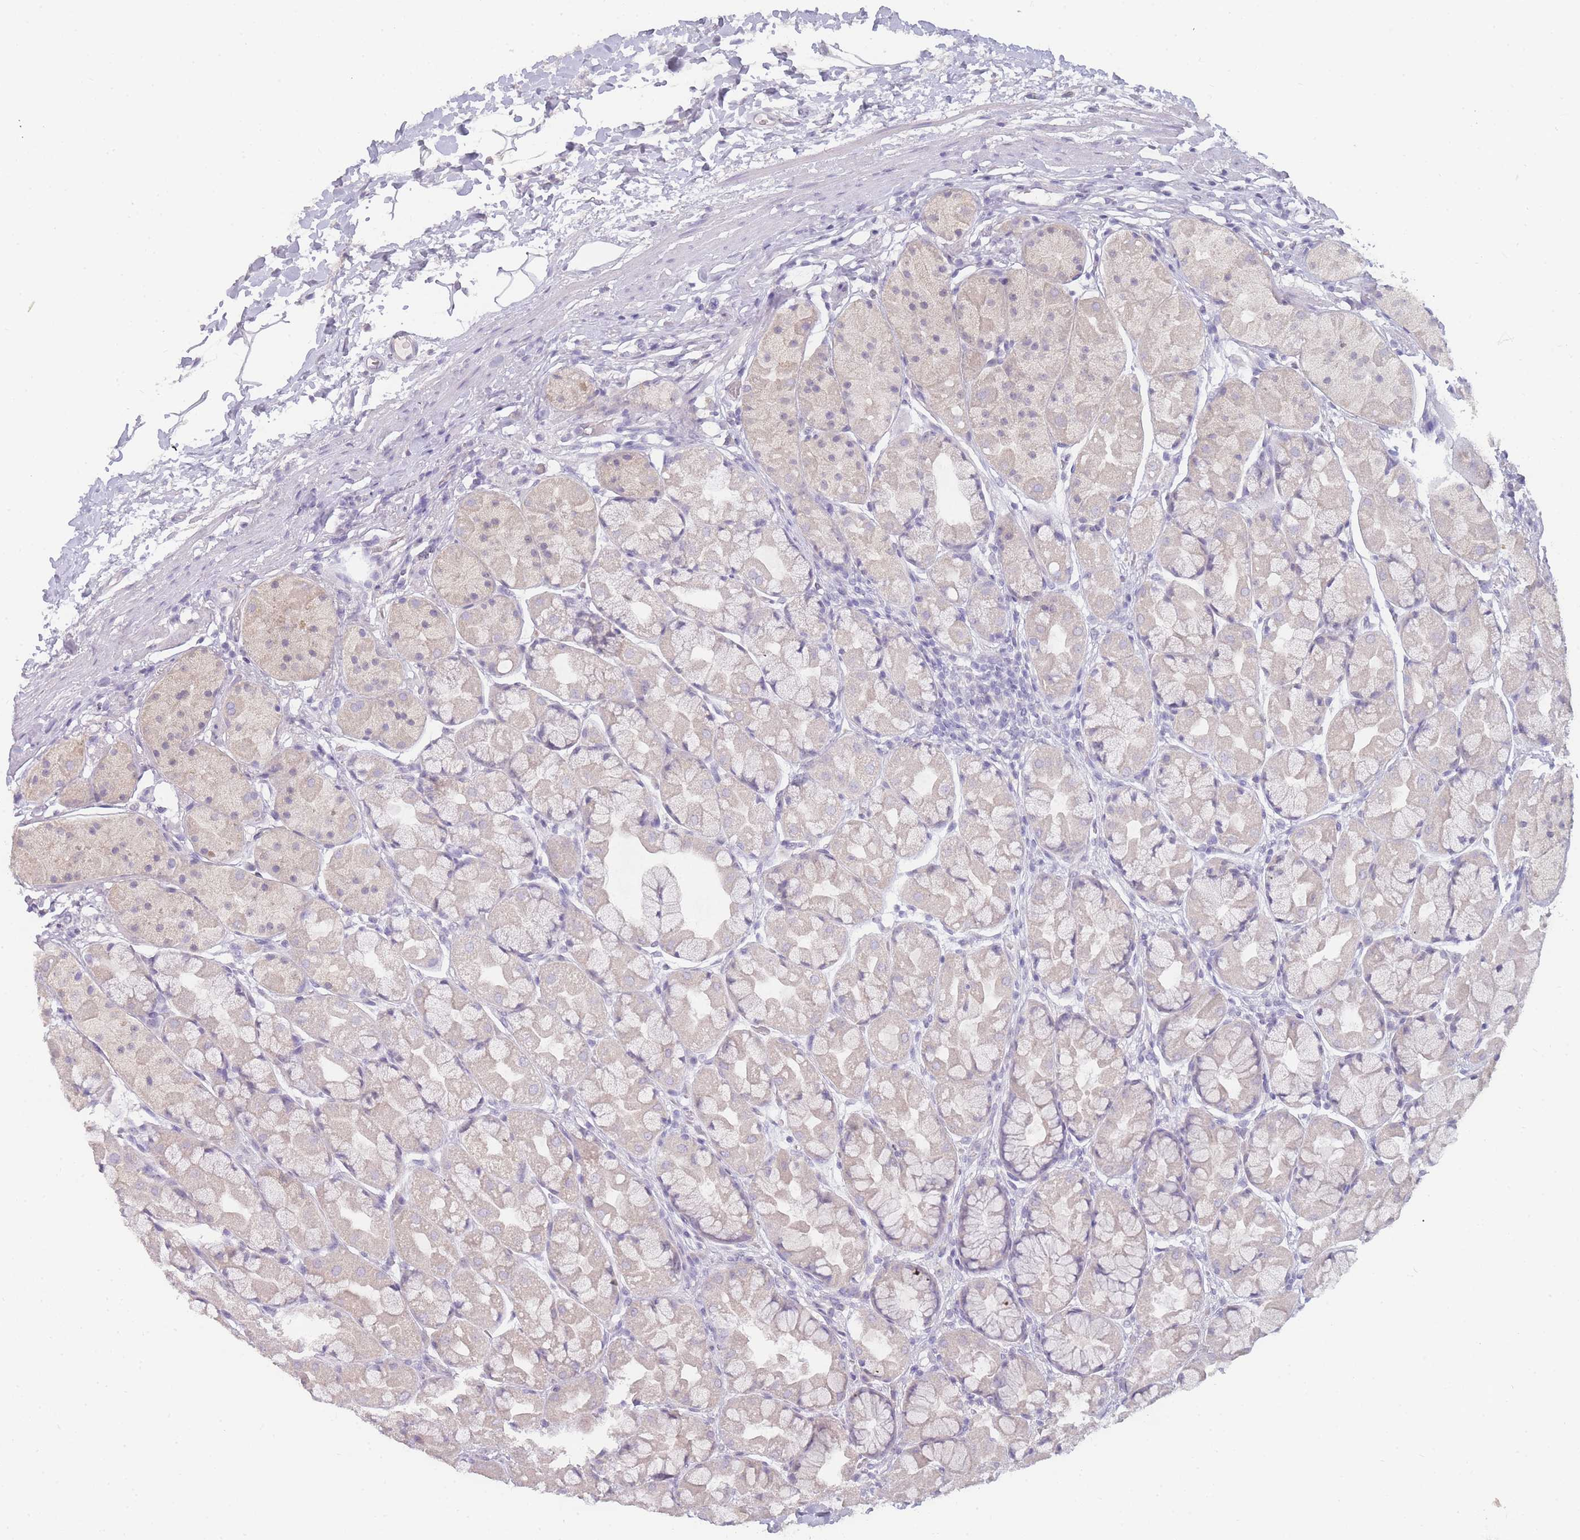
{"staining": {"intensity": "negative", "quantity": "none", "location": "none"}, "tissue": "stomach", "cell_type": "Glandular cells", "image_type": "normal", "snomed": [{"axis": "morphology", "description": "Normal tissue, NOS"}, {"axis": "topography", "description": "Stomach"}], "caption": "Protein analysis of benign stomach exhibits no significant staining in glandular cells. (DAB (3,3'-diaminobenzidine) immunohistochemistry (IHC) visualized using brightfield microscopy, high magnification).", "gene": "INS", "patient": {"sex": "male", "age": 57}}